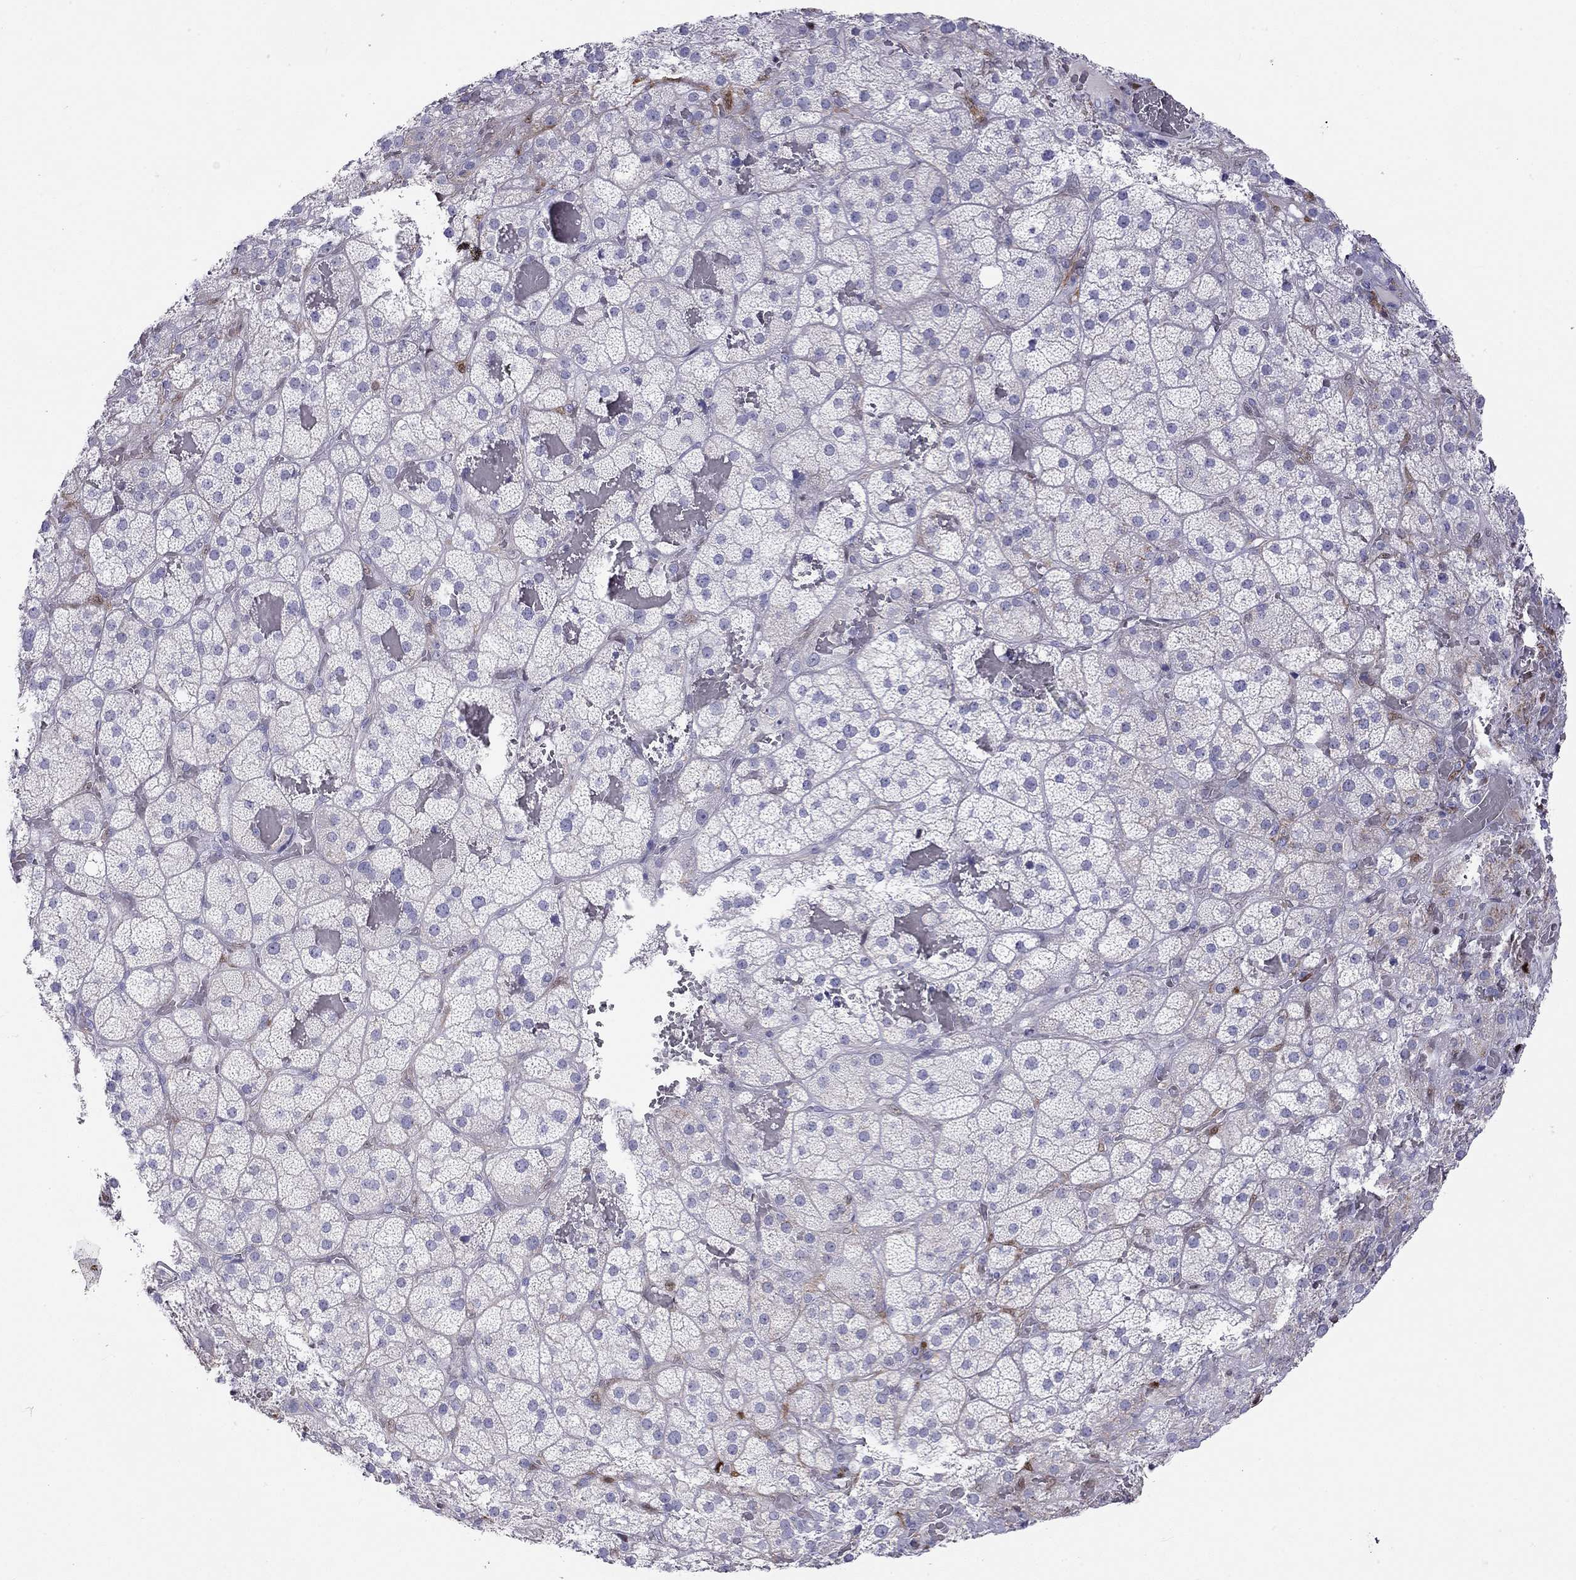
{"staining": {"intensity": "negative", "quantity": "none", "location": "none"}, "tissue": "adrenal gland", "cell_type": "Glandular cells", "image_type": "normal", "snomed": [{"axis": "morphology", "description": "Normal tissue, NOS"}, {"axis": "topography", "description": "Adrenal gland"}], "caption": "Glandular cells are negative for brown protein staining in unremarkable adrenal gland. The staining is performed using DAB (3,3'-diaminobenzidine) brown chromogen with nuclei counter-stained in using hematoxylin.", "gene": "SH2D2A", "patient": {"sex": "male", "age": 57}}